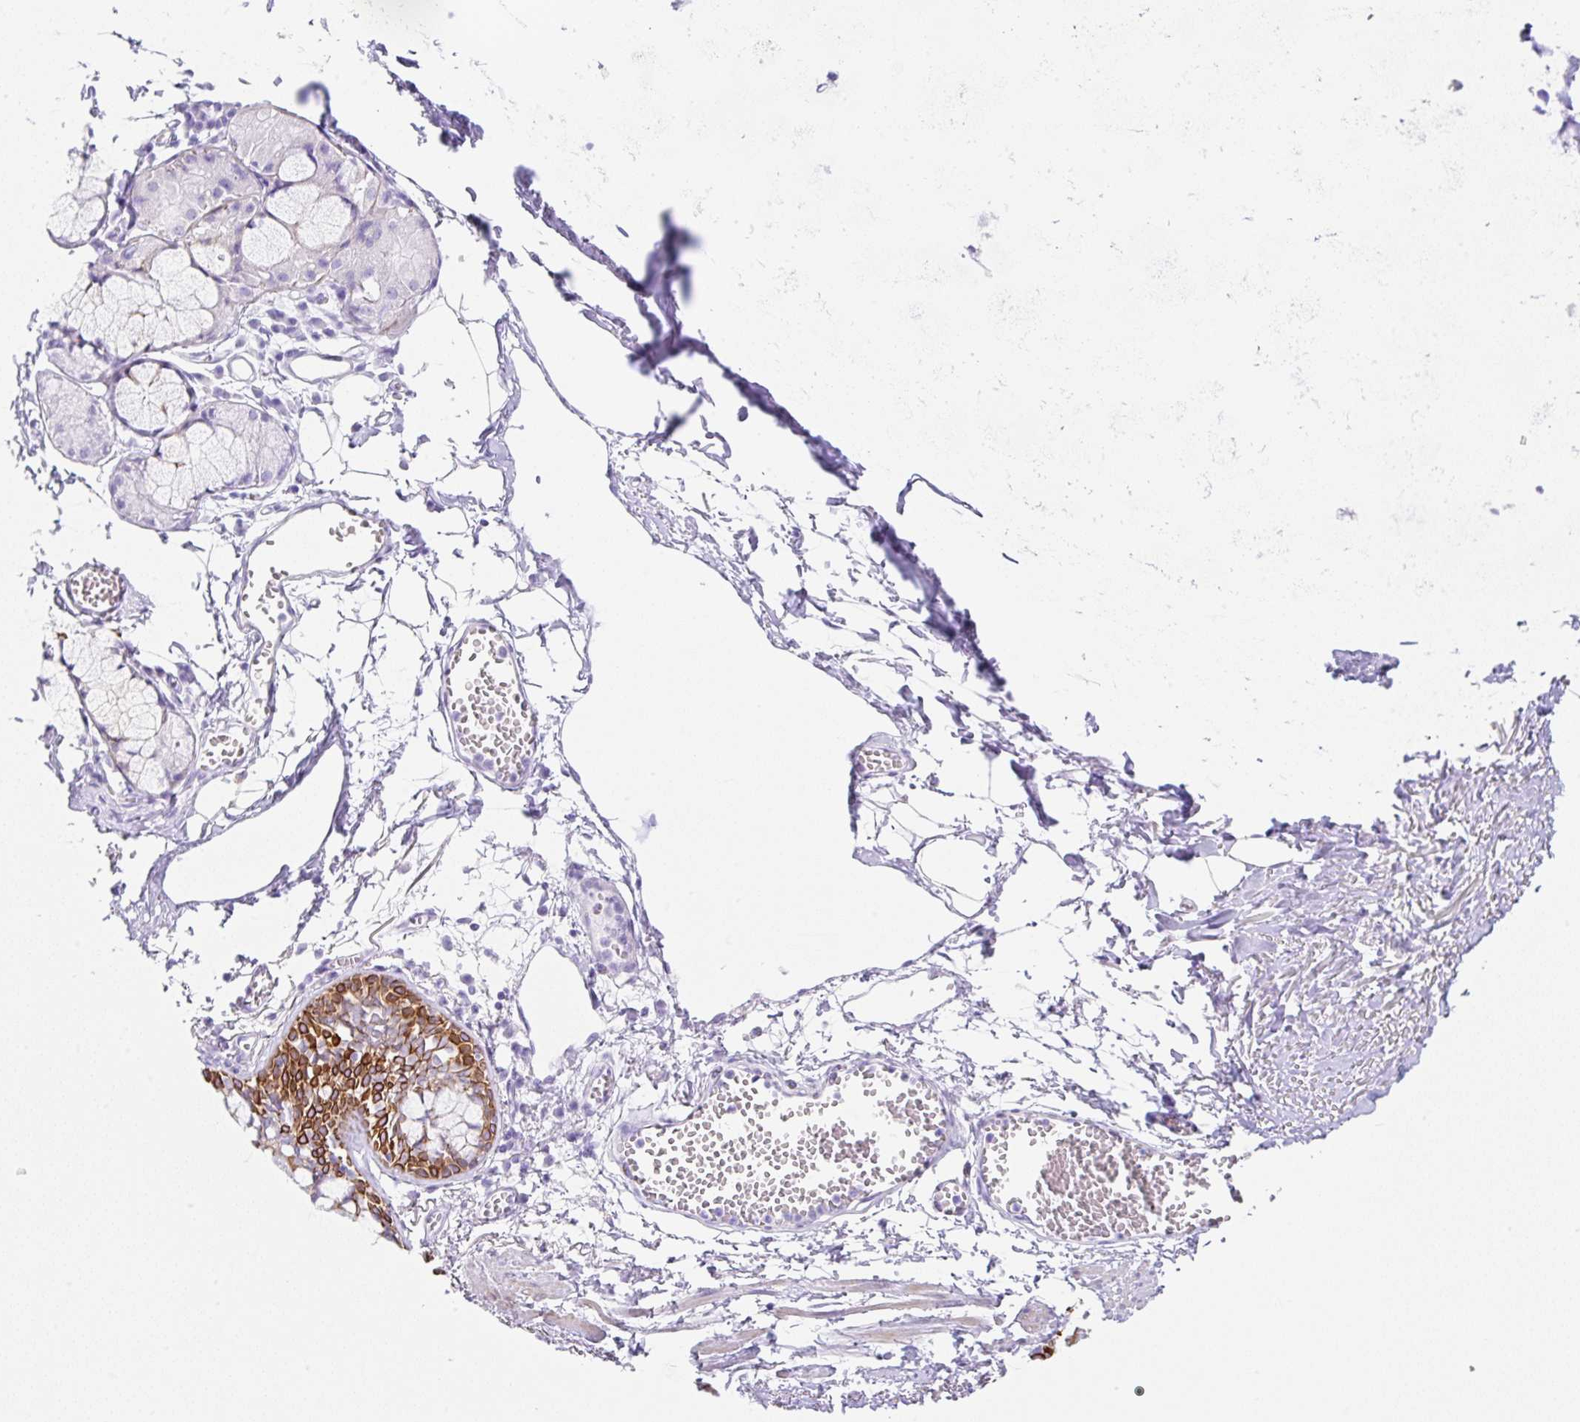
{"staining": {"intensity": "strong", "quantity": "25%-75%", "location": "cytoplasmic/membranous"}, "tissue": "bronchus", "cell_type": "Respiratory epithelial cells", "image_type": "normal", "snomed": [{"axis": "morphology", "description": "Normal tissue, NOS"}, {"axis": "topography", "description": "Cartilage tissue"}, {"axis": "topography", "description": "Bronchus"}], "caption": "Immunohistochemistry image of normal bronchus: bronchus stained using immunohistochemistry shows high levels of strong protein expression localized specifically in the cytoplasmic/membranous of respiratory epithelial cells, appearing as a cytoplasmic/membranous brown color.", "gene": "CLDND2", "patient": {"sex": "male", "age": 78}}